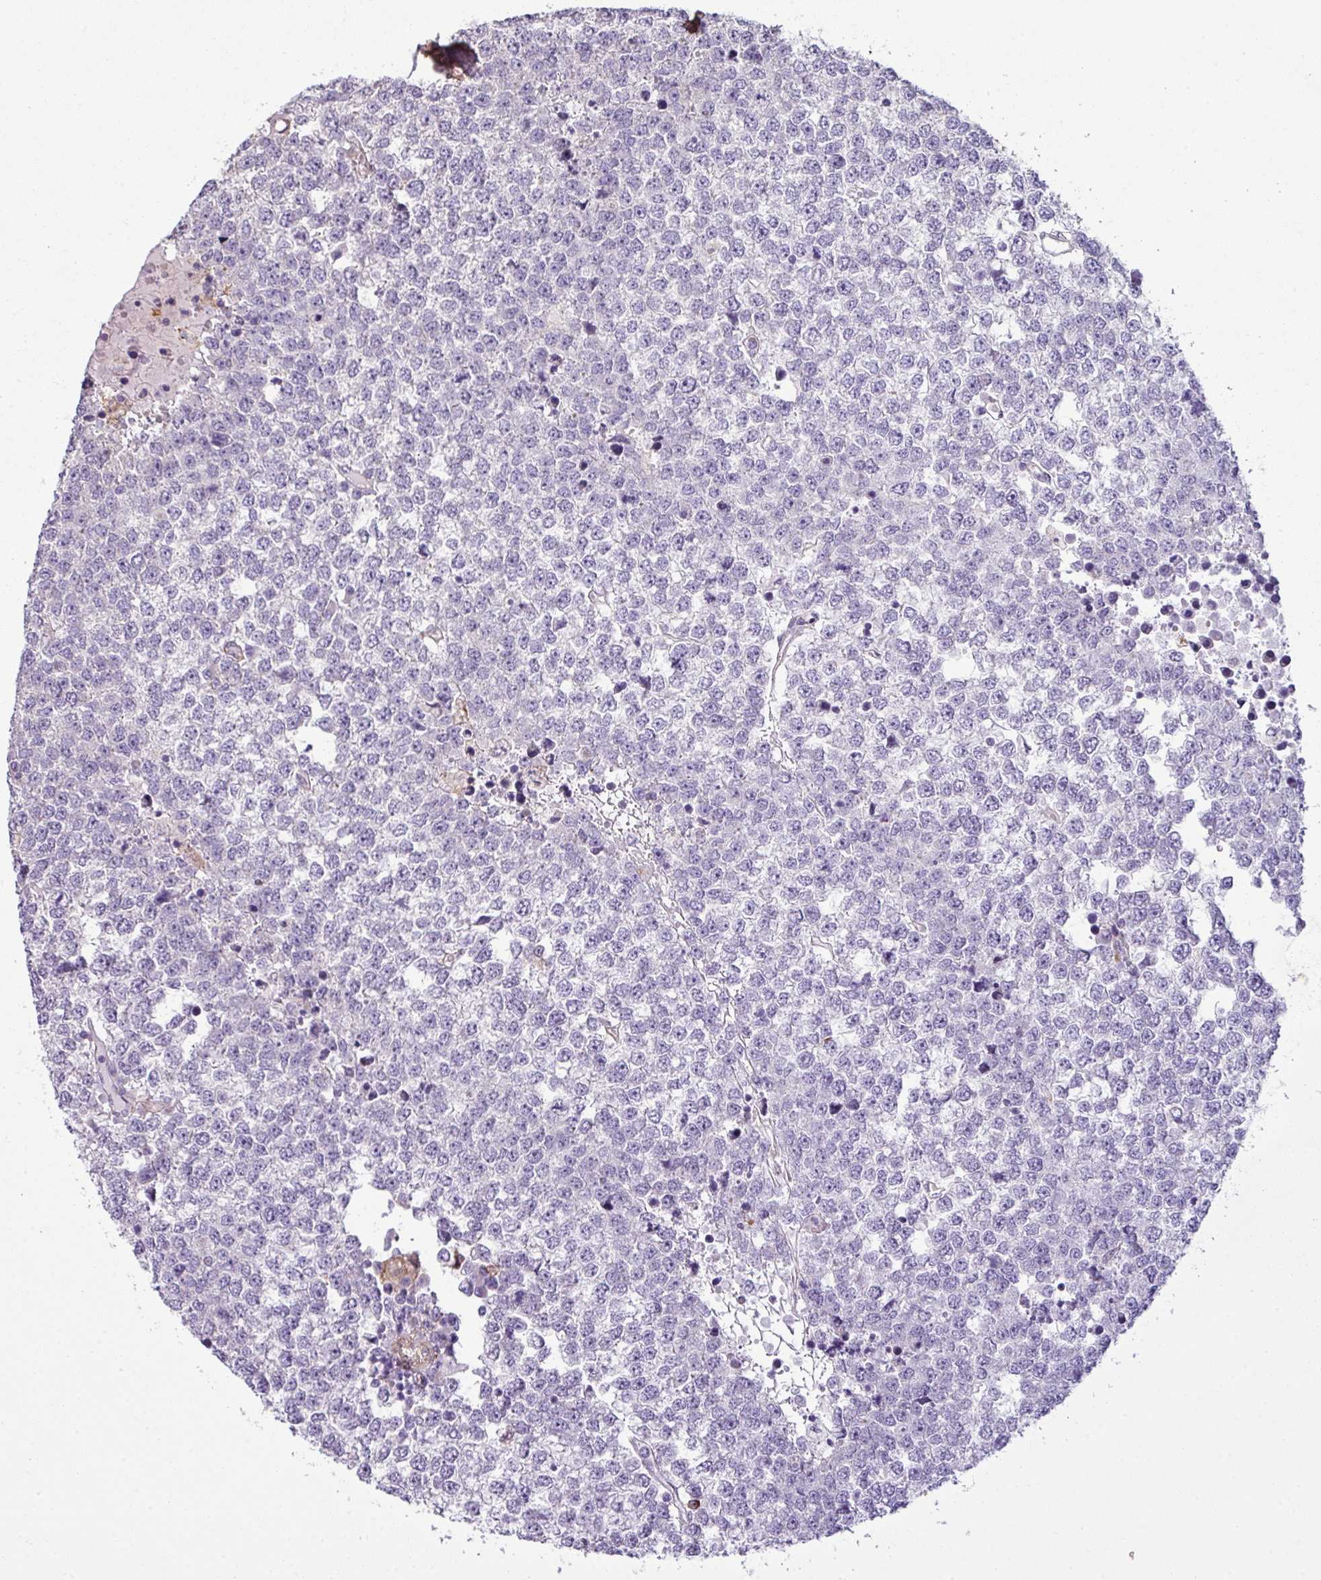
{"staining": {"intensity": "negative", "quantity": "none", "location": "none"}, "tissue": "testis cancer", "cell_type": "Tumor cells", "image_type": "cancer", "snomed": [{"axis": "morphology", "description": "Seminoma, NOS"}, {"axis": "topography", "description": "Testis"}], "caption": "An image of human seminoma (testis) is negative for staining in tumor cells.", "gene": "COL8A1", "patient": {"sex": "male", "age": 65}}